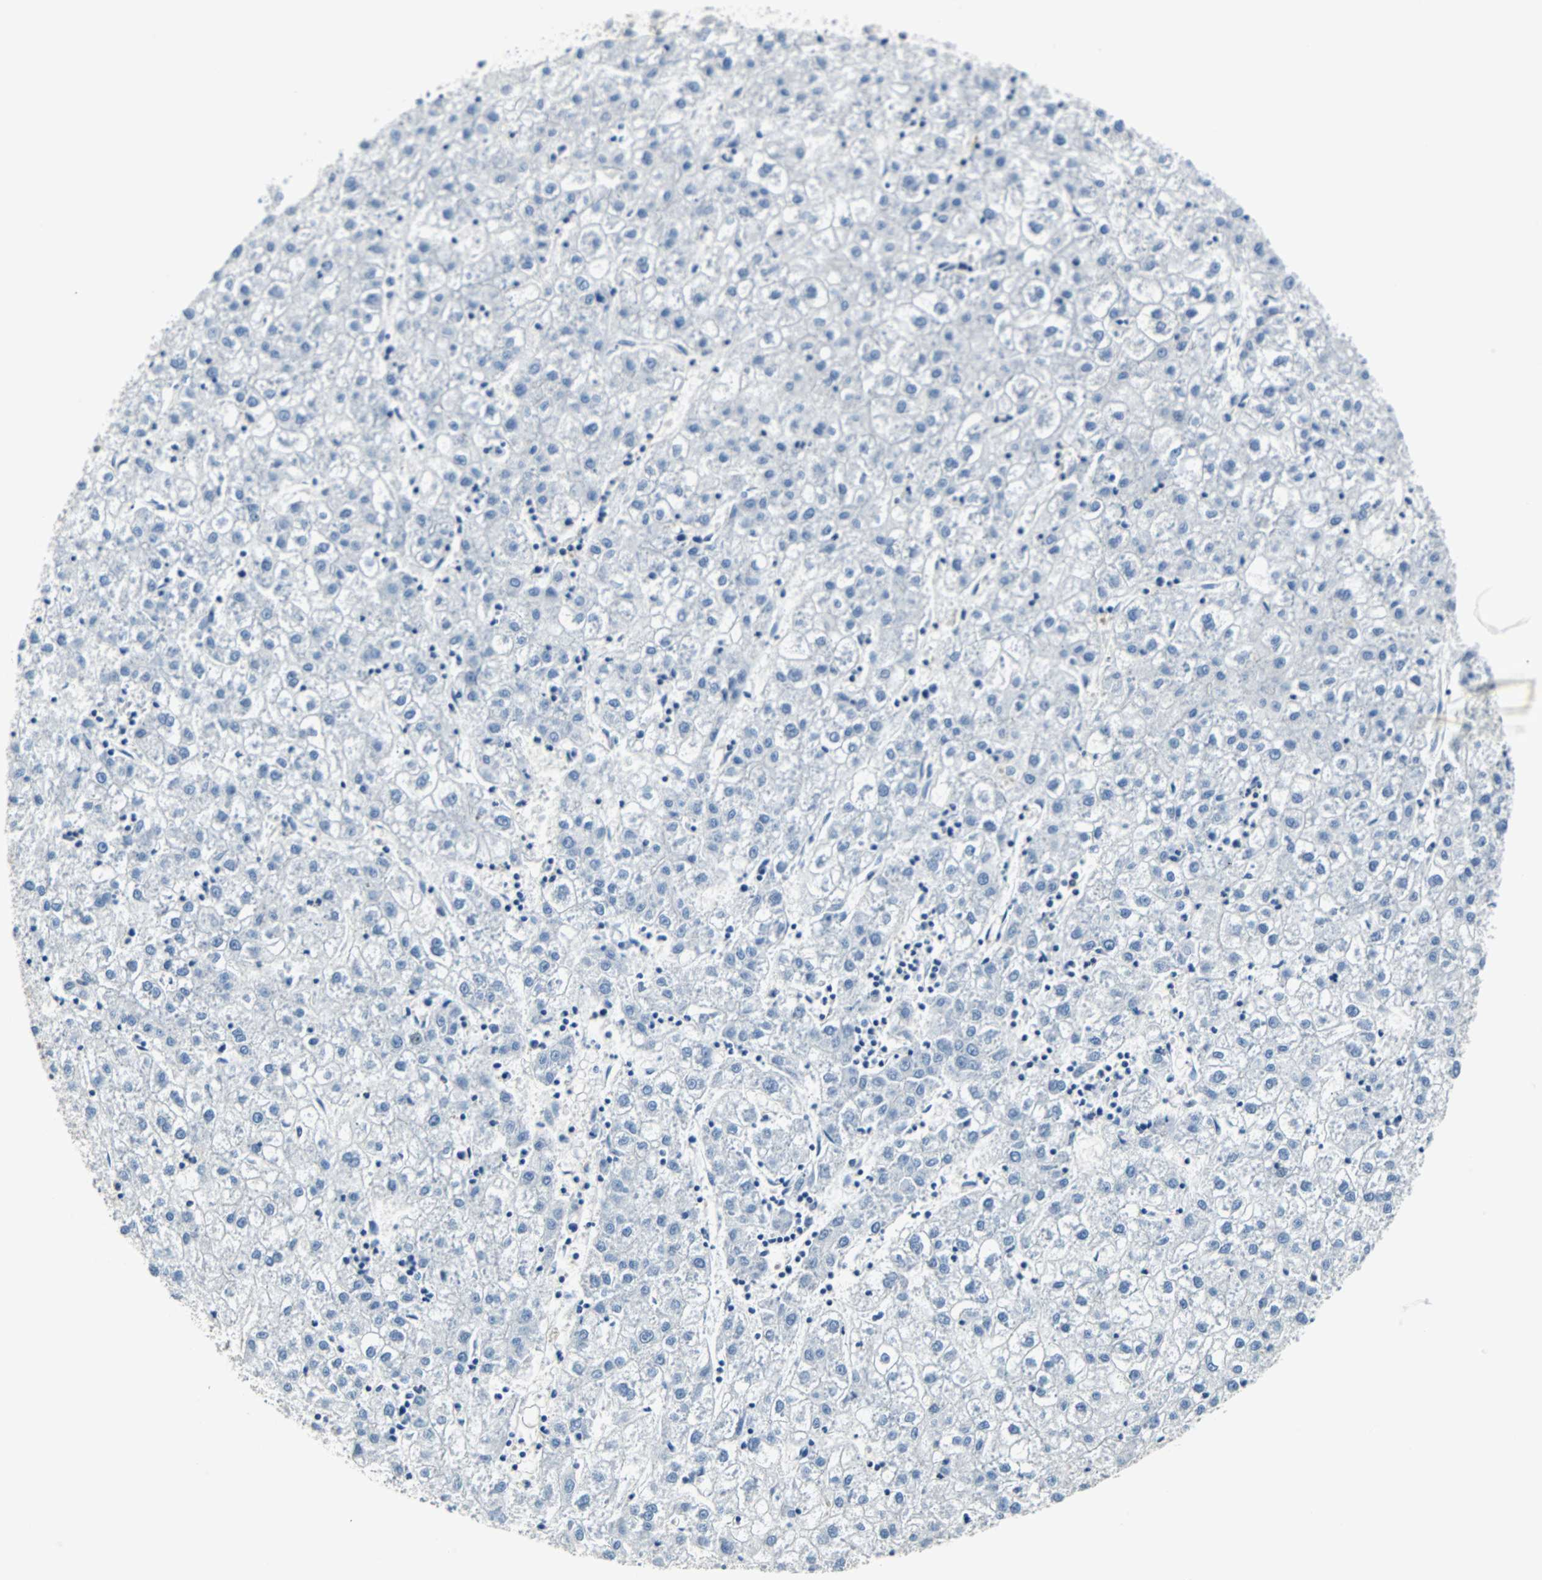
{"staining": {"intensity": "negative", "quantity": "none", "location": "none"}, "tissue": "liver cancer", "cell_type": "Tumor cells", "image_type": "cancer", "snomed": [{"axis": "morphology", "description": "Carcinoma, Hepatocellular, NOS"}, {"axis": "topography", "description": "Liver"}], "caption": "Tumor cells are negative for brown protein staining in hepatocellular carcinoma (liver).", "gene": "TSC22D4", "patient": {"sex": "male", "age": 72}}